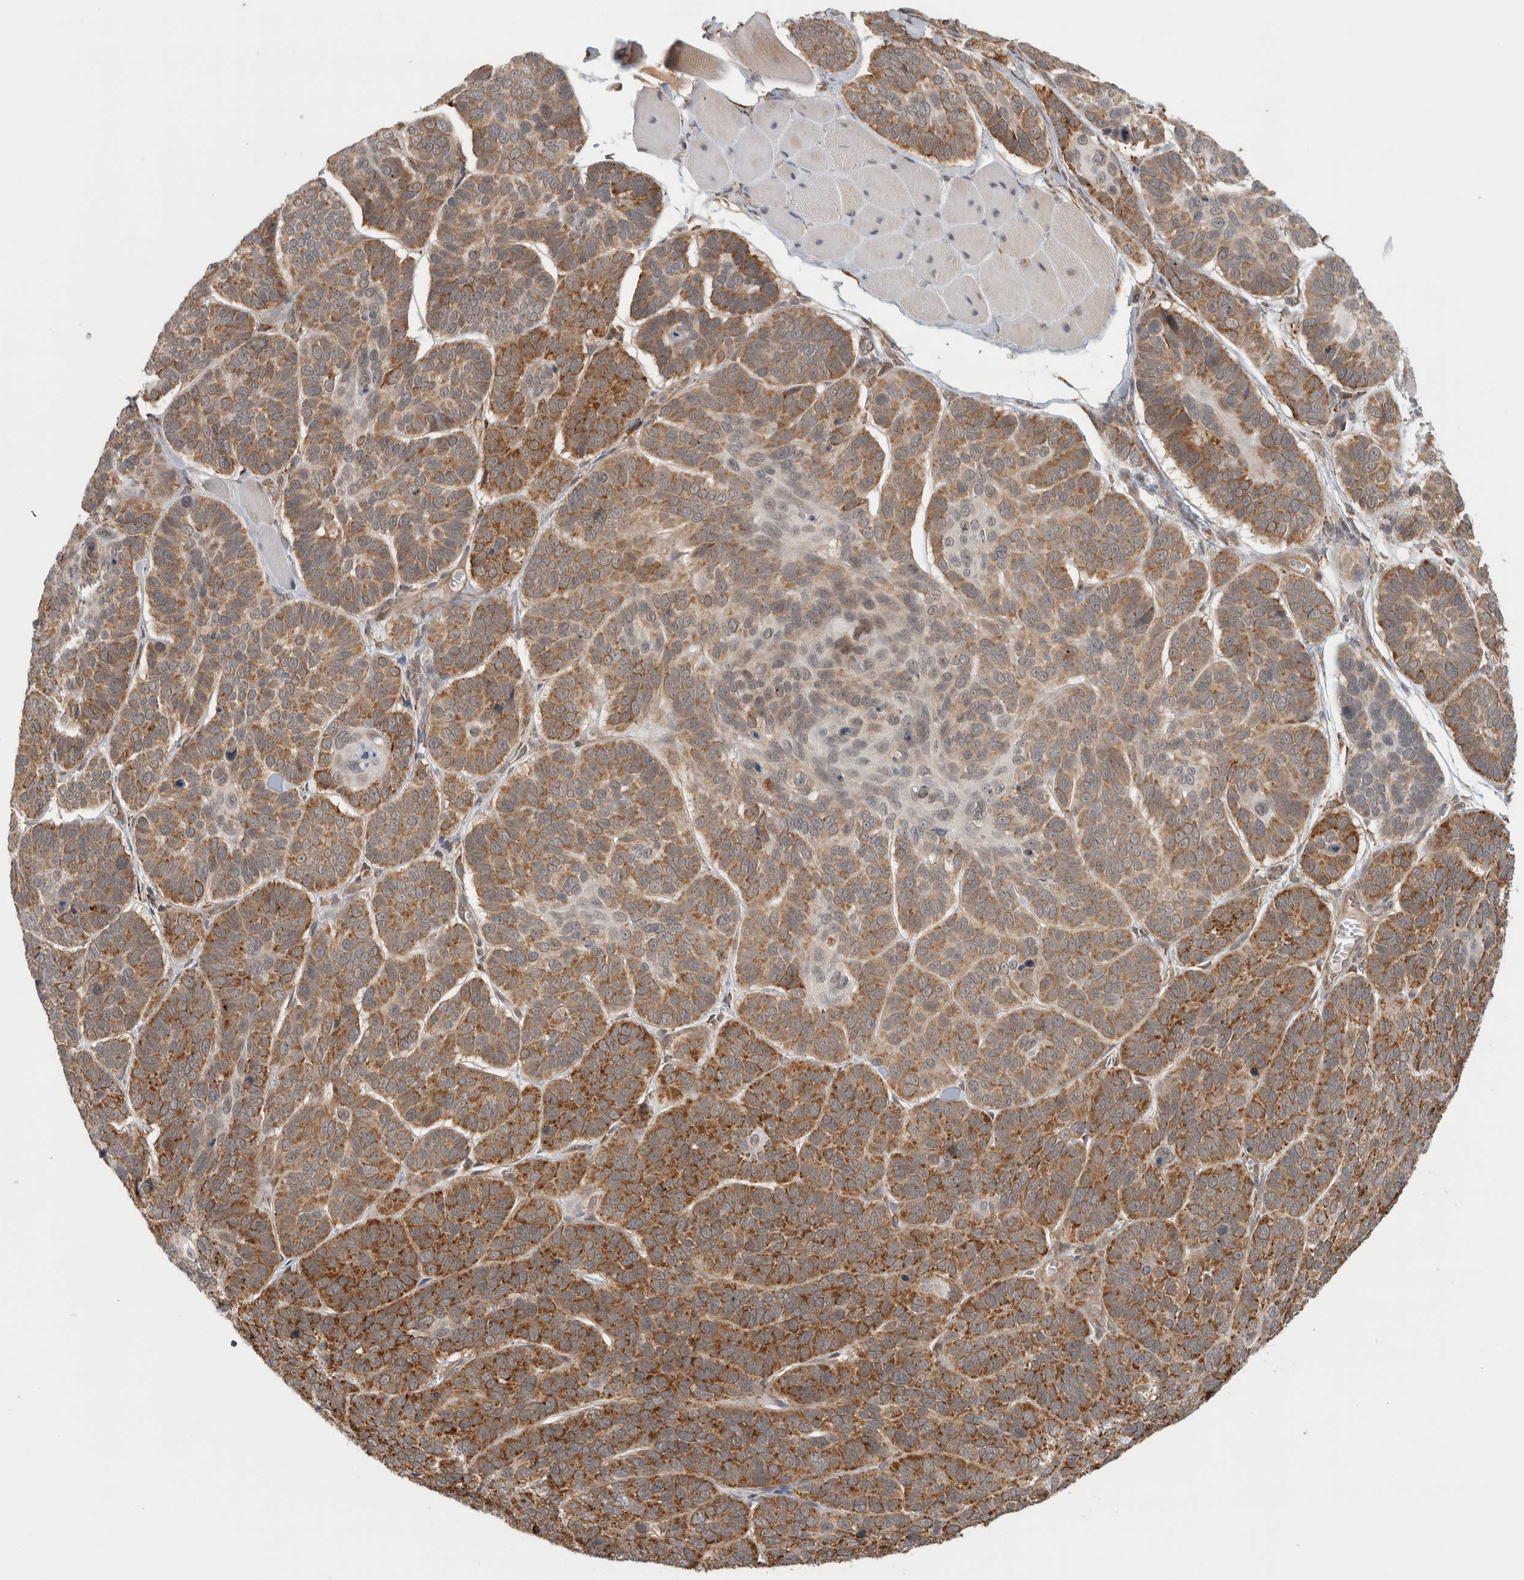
{"staining": {"intensity": "moderate", "quantity": ">75%", "location": "cytoplasmic/membranous"}, "tissue": "skin cancer", "cell_type": "Tumor cells", "image_type": "cancer", "snomed": [{"axis": "morphology", "description": "Basal cell carcinoma"}, {"axis": "topography", "description": "Skin"}], "caption": "This image exhibits immunohistochemistry staining of skin cancer, with medium moderate cytoplasmic/membranous positivity in approximately >75% of tumor cells.", "gene": "MS4A7", "patient": {"sex": "male", "age": 62}}